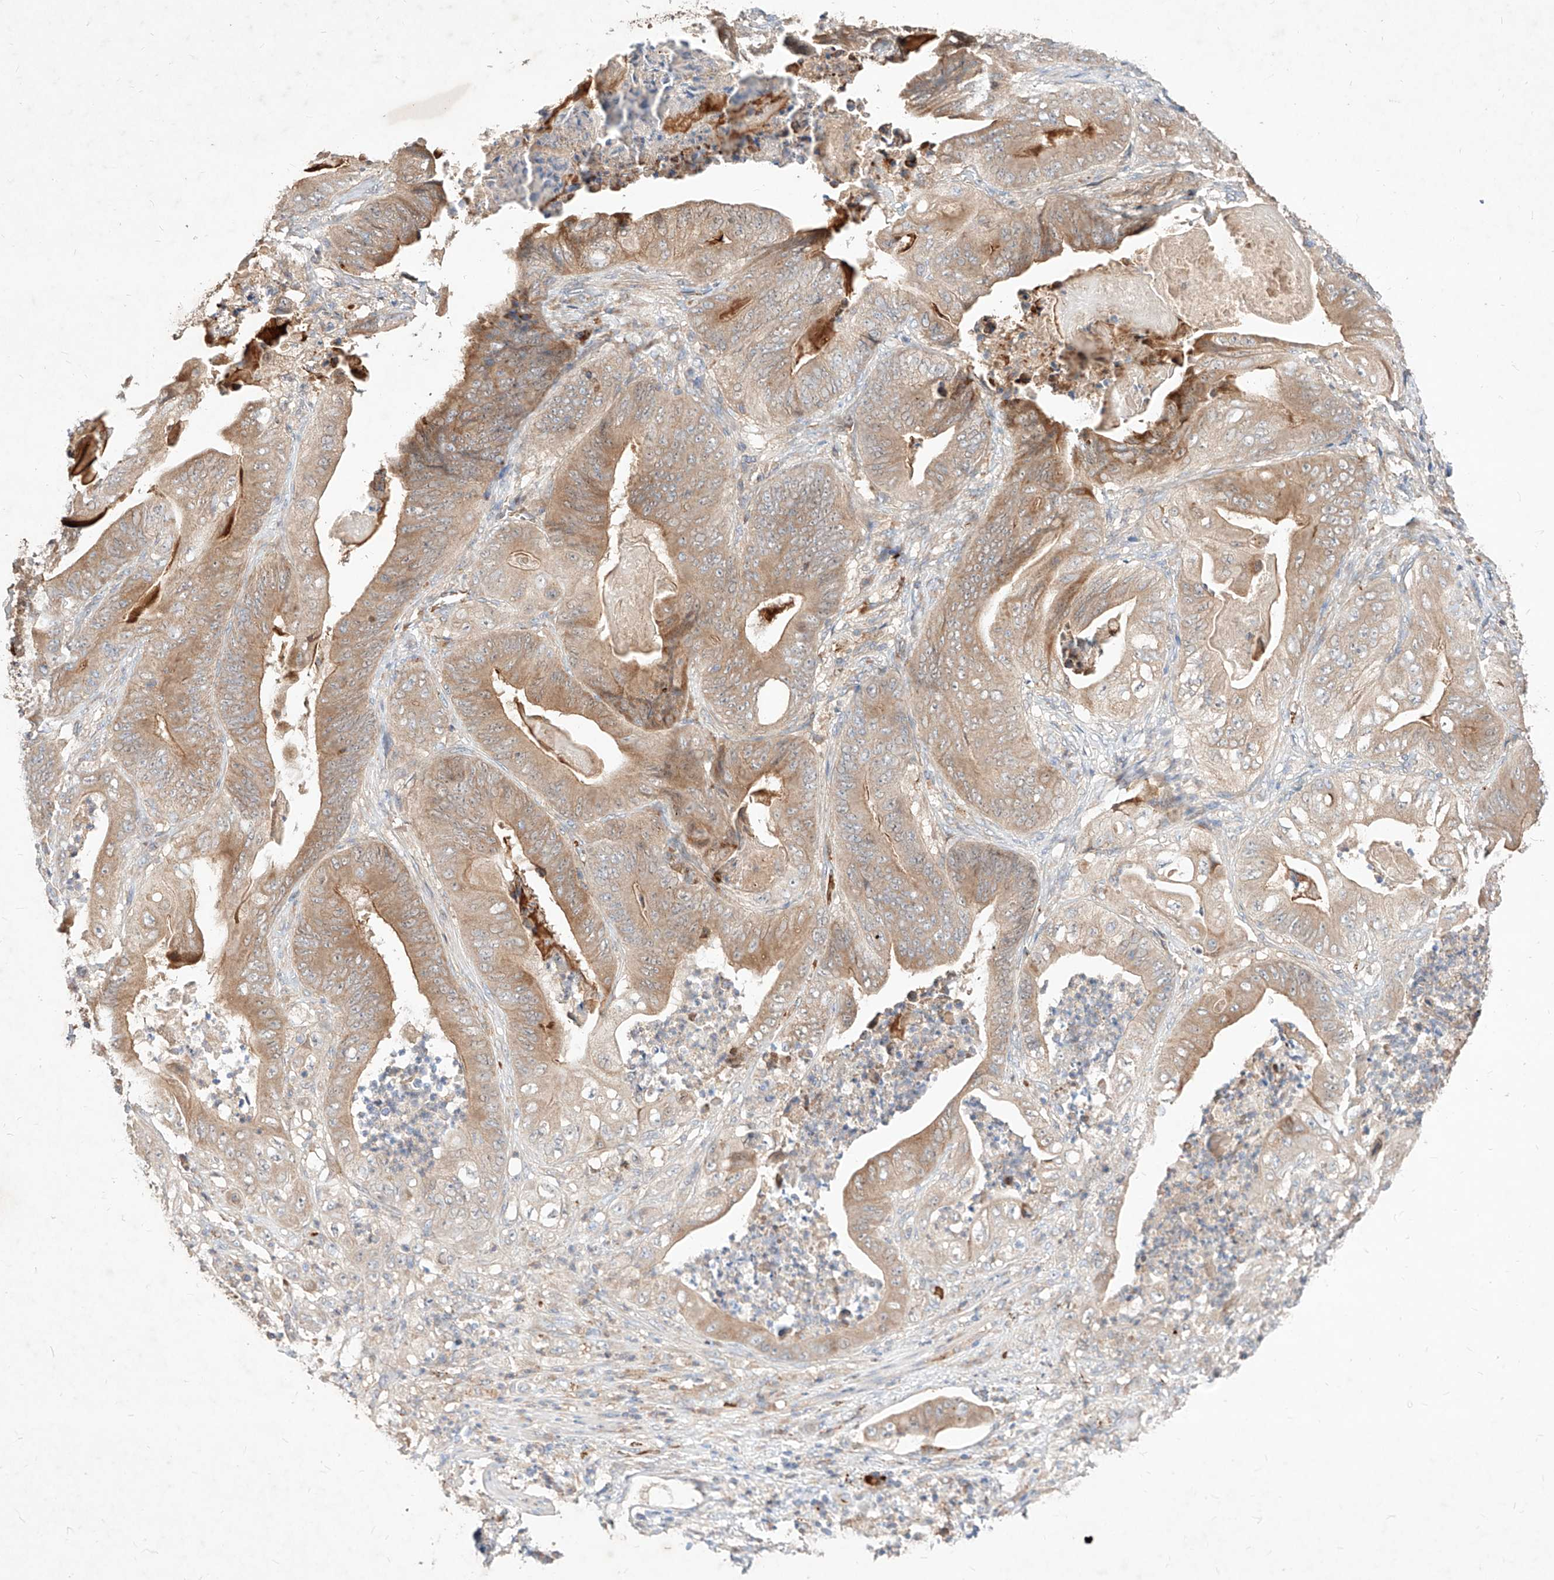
{"staining": {"intensity": "moderate", "quantity": ">75%", "location": "cytoplasmic/membranous"}, "tissue": "stomach cancer", "cell_type": "Tumor cells", "image_type": "cancer", "snomed": [{"axis": "morphology", "description": "Adenocarcinoma, NOS"}, {"axis": "topography", "description": "Stomach"}], "caption": "A medium amount of moderate cytoplasmic/membranous expression is identified in approximately >75% of tumor cells in stomach cancer (adenocarcinoma) tissue.", "gene": "TSNAX", "patient": {"sex": "female", "age": 73}}